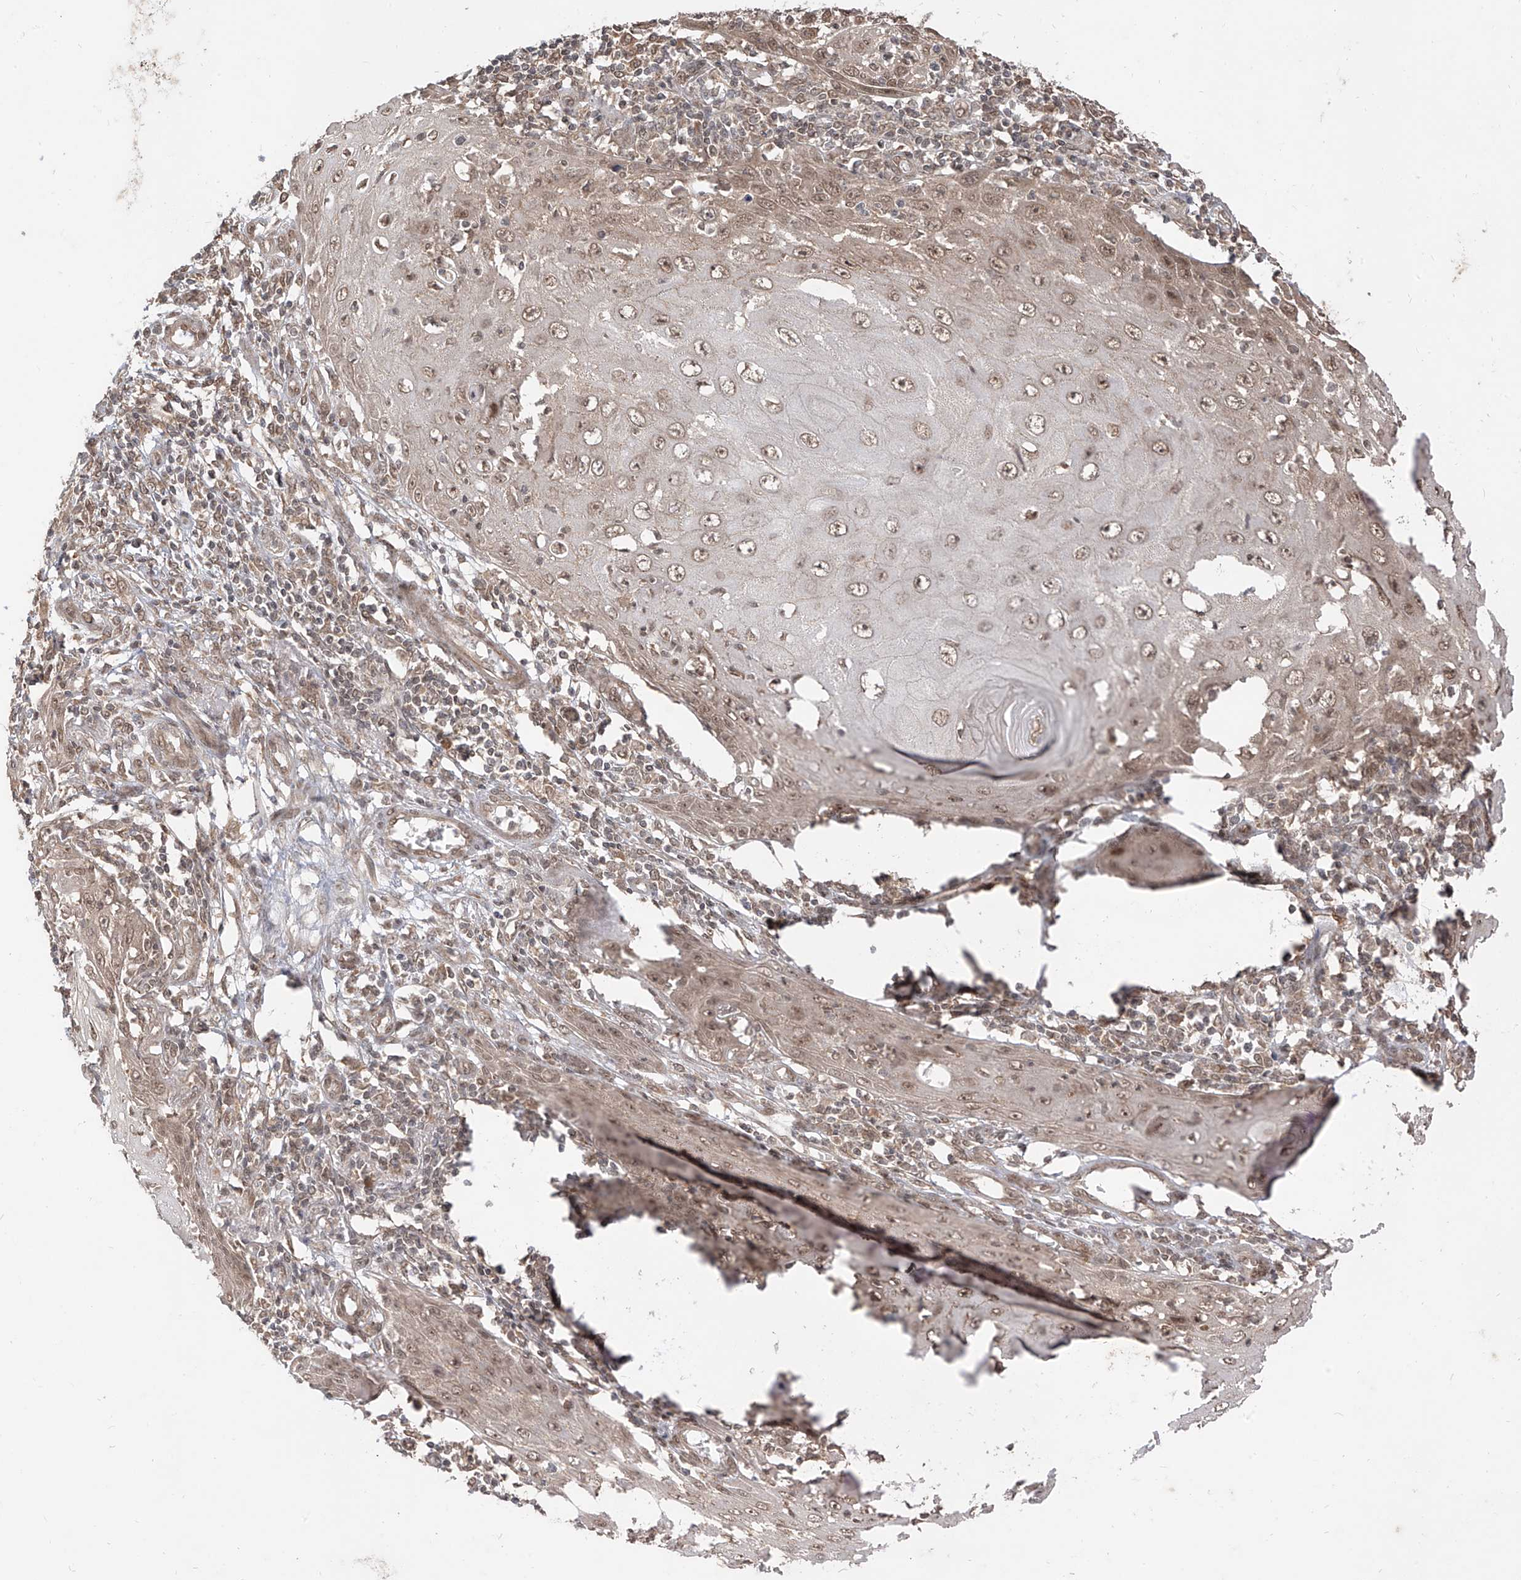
{"staining": {"intensity": "weak", "quantity": ">75%", "location": "nuclear"}, "tissue": "skin cancer", "cell_type": "Tumor cells", "image_type": "cancer", "snomed": [{"axis": "morphology", "description": "Squamous cell carcinoma, NOS"}, {"axis": "topography", "description": "Skin"}], "caption": "DAB (3,3'-diaminobenzidine) immunohistochemical staining of human skin cancer demonstrates weak nuclear protein positivity in approximately >75% of tumor cells.", "gene": "LCOR", "patient": {"sex": "female", "age": 73}}